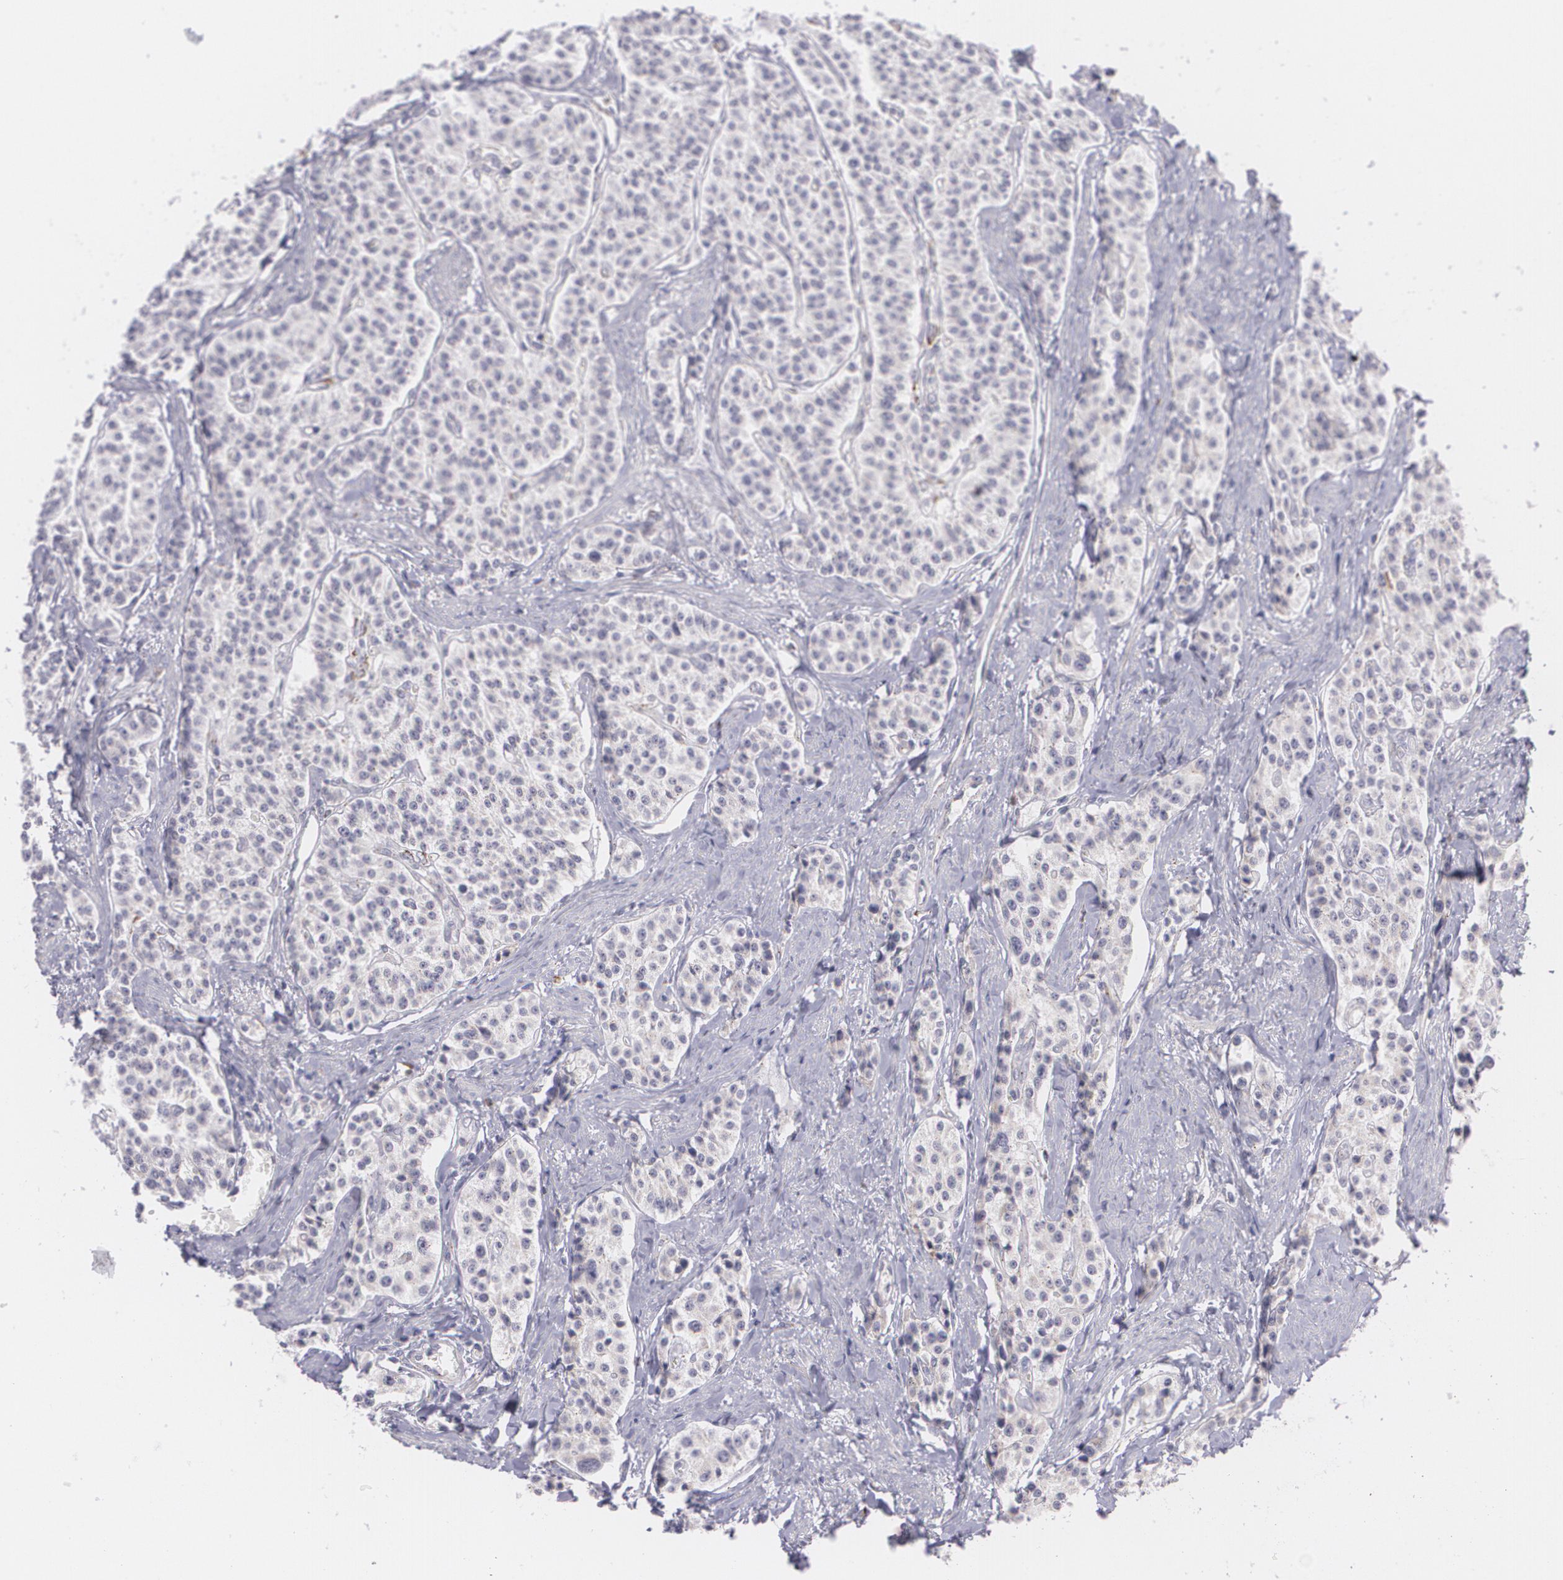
{"staining": {"intensity": "negative", "quantity": "none", "location": "none"}, "tissue": "carcinoid", "cell_type": "Tumor cells", "image_type": "cancer", "snomed": [{"axis": "morphology", "description": "Carcinoid, malignant, NOS"}, {"axis": "topography", "description": "Stomach"}], "caption": "There is no significant staining in tumor cells of malignant carcinoid.", "gene": "CILK1", "patient": {"sex": "female", "age": 76}}